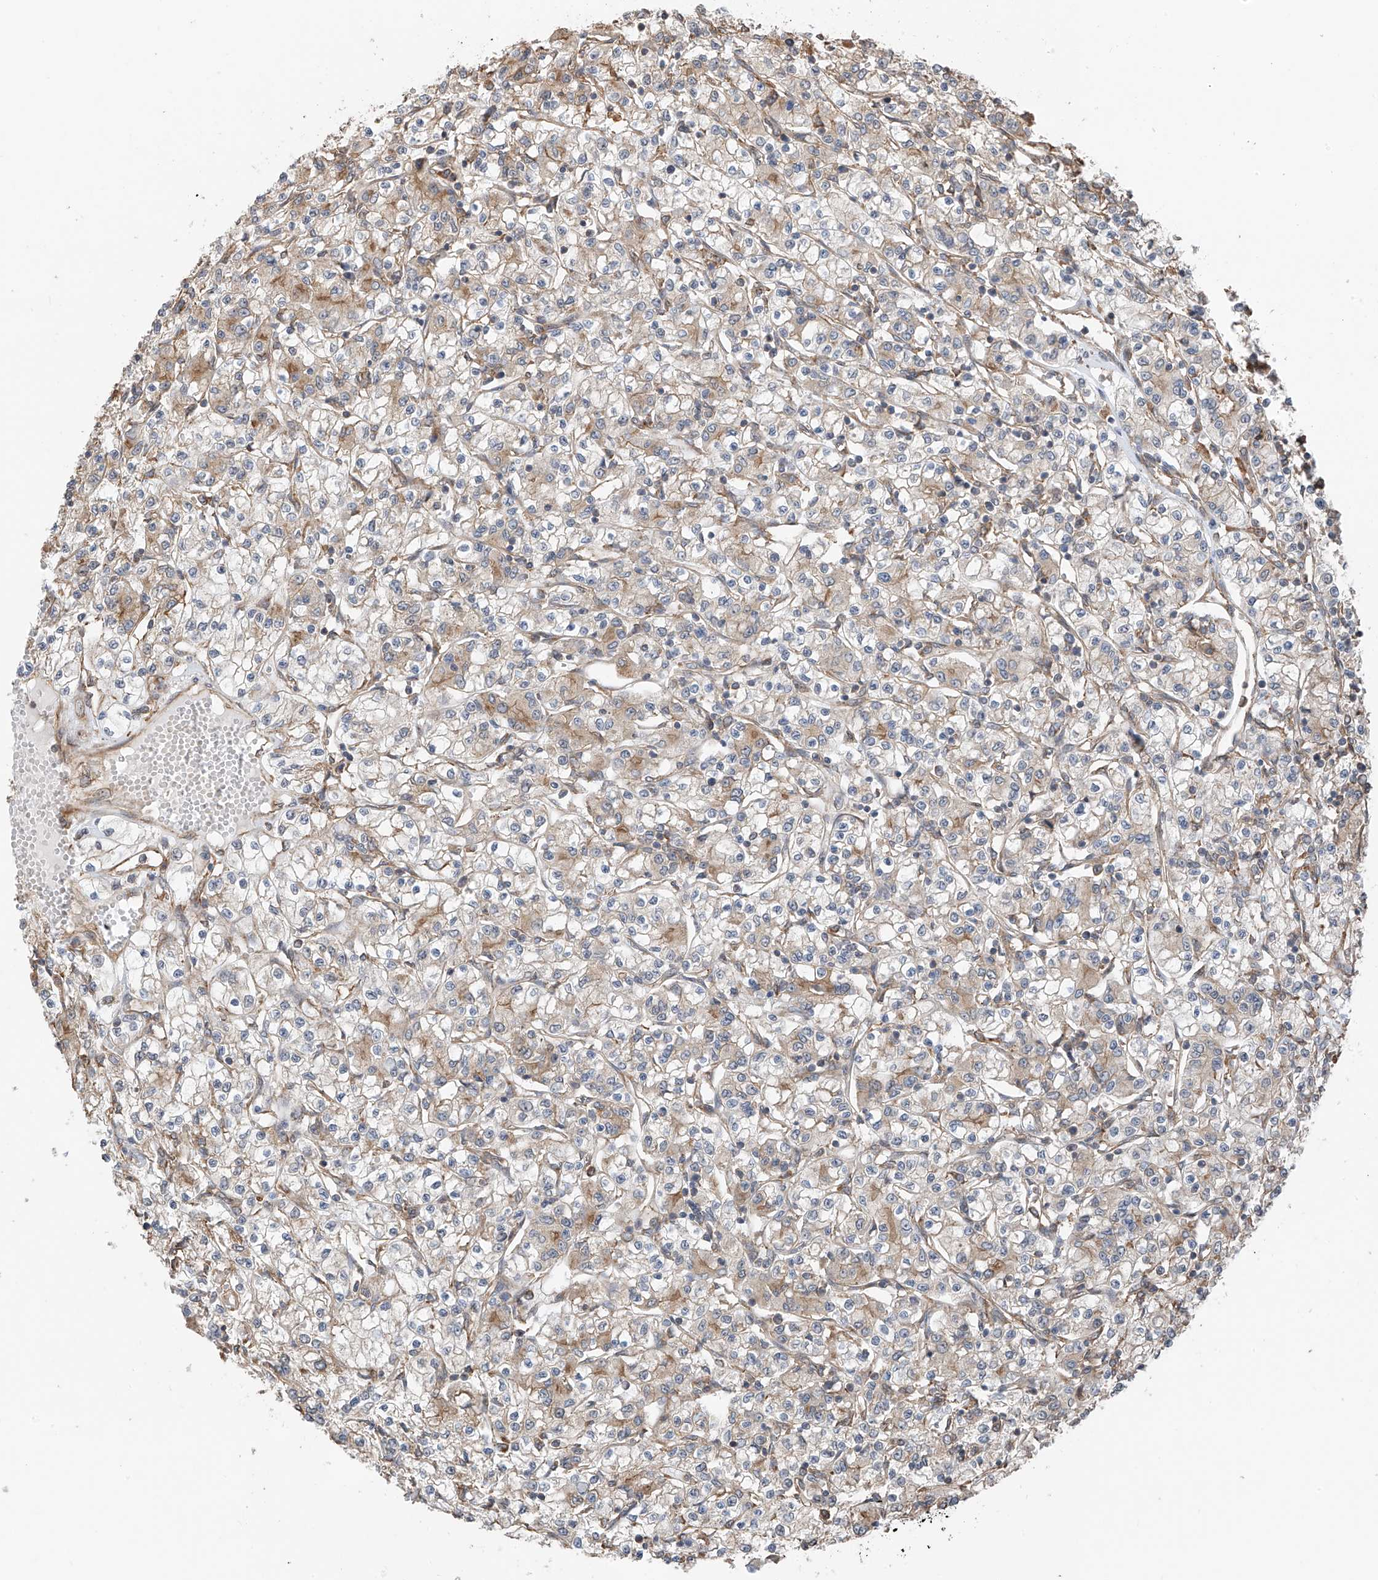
{"staining": {"intensity": "weak", "quantity": ">75%", "location": "cytoplasmic/membranous"}, "tissue": "renal cancer", "cell_type": "Tumor cells", "image_type": "cancer", "snomed": [{"axis": "morphology", "description": "Adenocarcinoma, NOS"}, {"axis": "topography", "description": "Kidney"}], "caption": "About >75% of tumor cells in adenocarcinoma (renal) display weak cytoplasmic/membranous protein staining as visualized by brown immunohistochemical staining.", "gene": "ZNF189", "patient": {"sex": "female", "age": 59}}